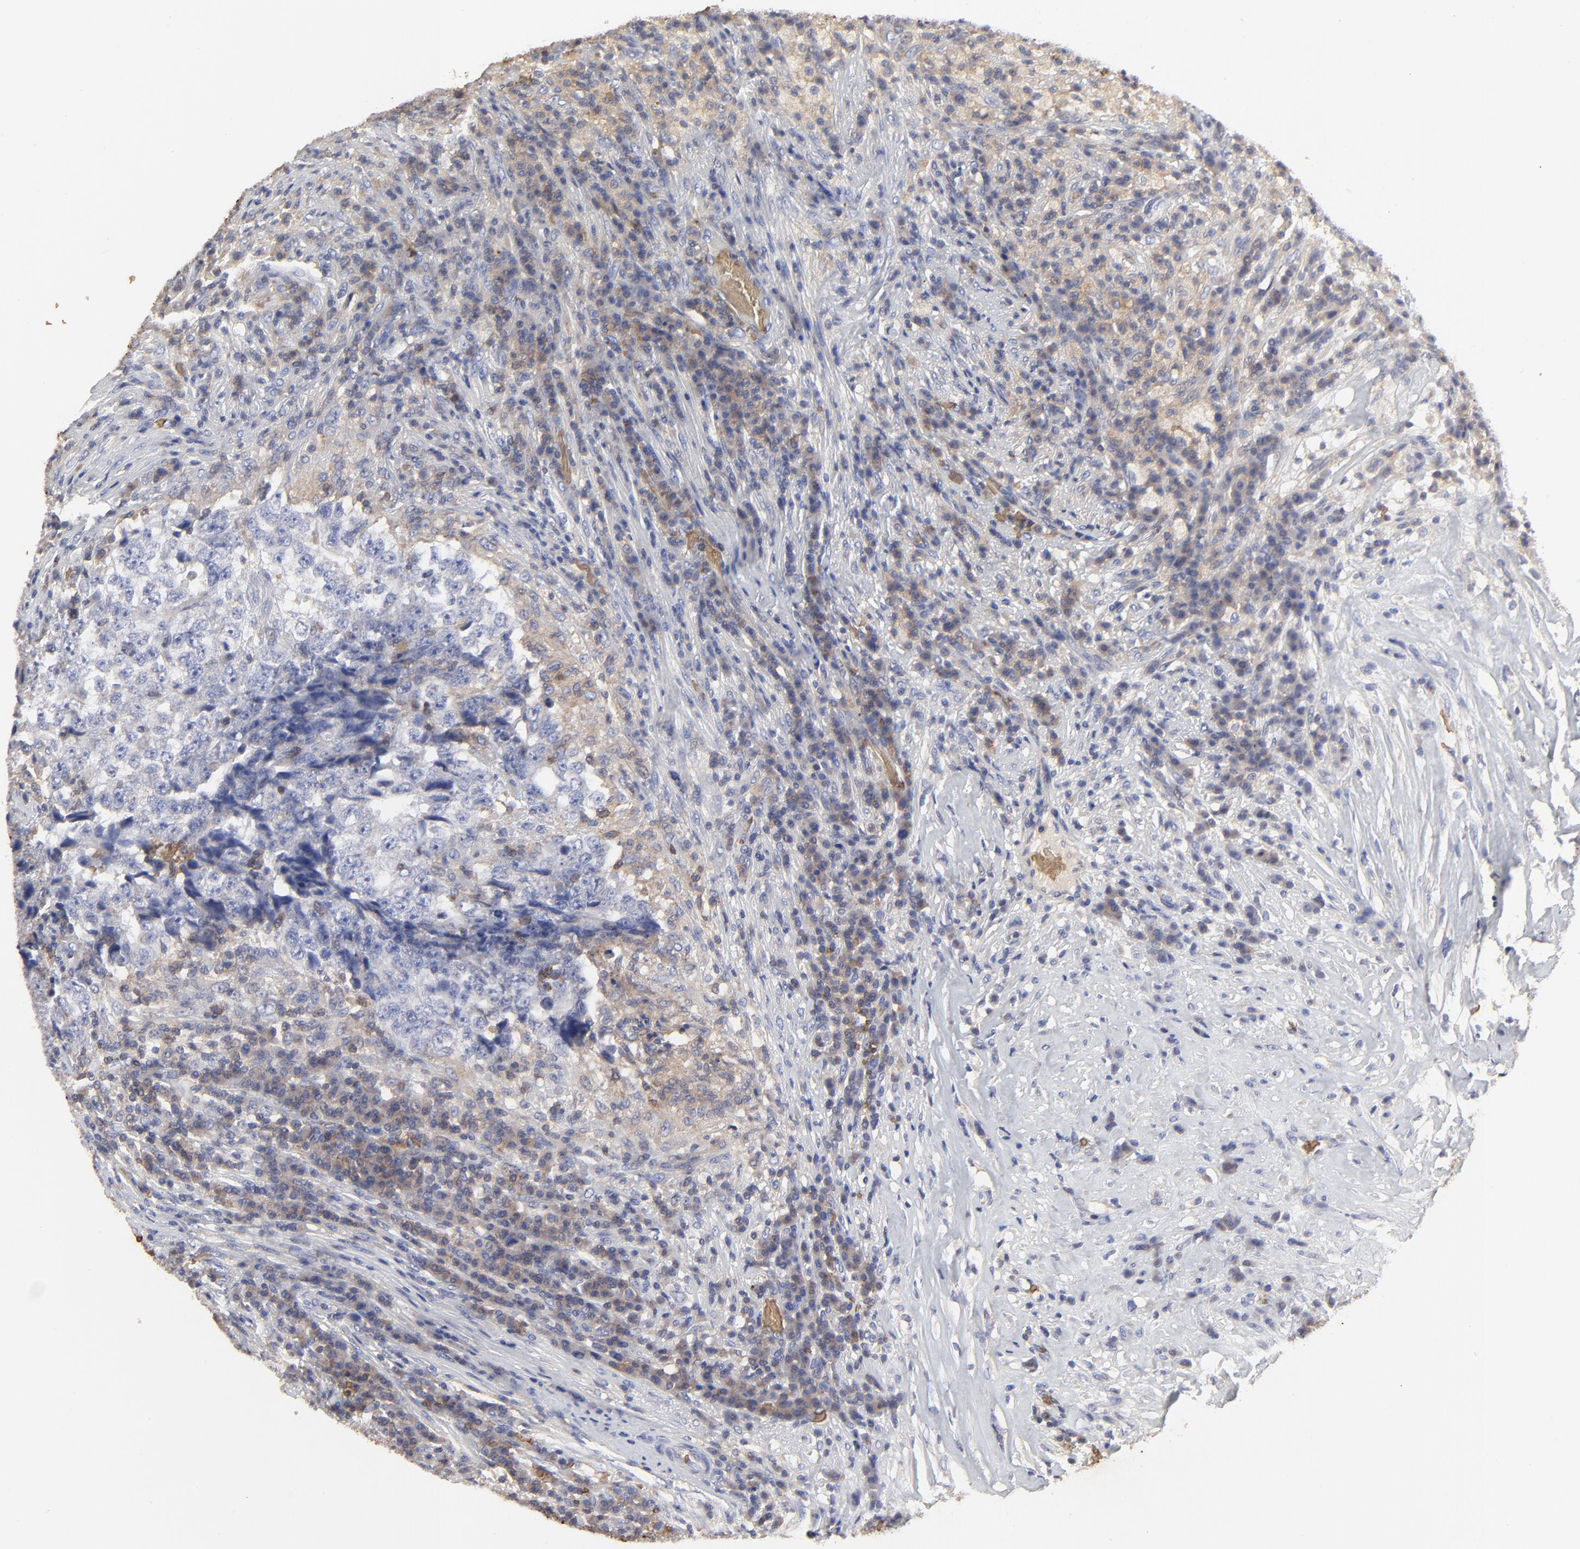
{"staining": {"intensity": "negative", "quantity": "none", "location": "none"}, "tissue": "testis cancer", "cell_type": "Tumor cells", "image_type": "cancer", "snomed": [{"axis": "morphology", "description": "Necrosis, NOS"}, {"axis": "morphology", "description": "Carcinoma, Embryonal, NOS"}, {"axis": "topography", "description": "Testis"}], "caption": "This is an immunohistochemistry (IHC) micrograph of human testis cancer (embryonal carcinoma). There is no expression in tumor cells.", "gene": "PAG1", "patient": {"sex": "male", "age": 19}}